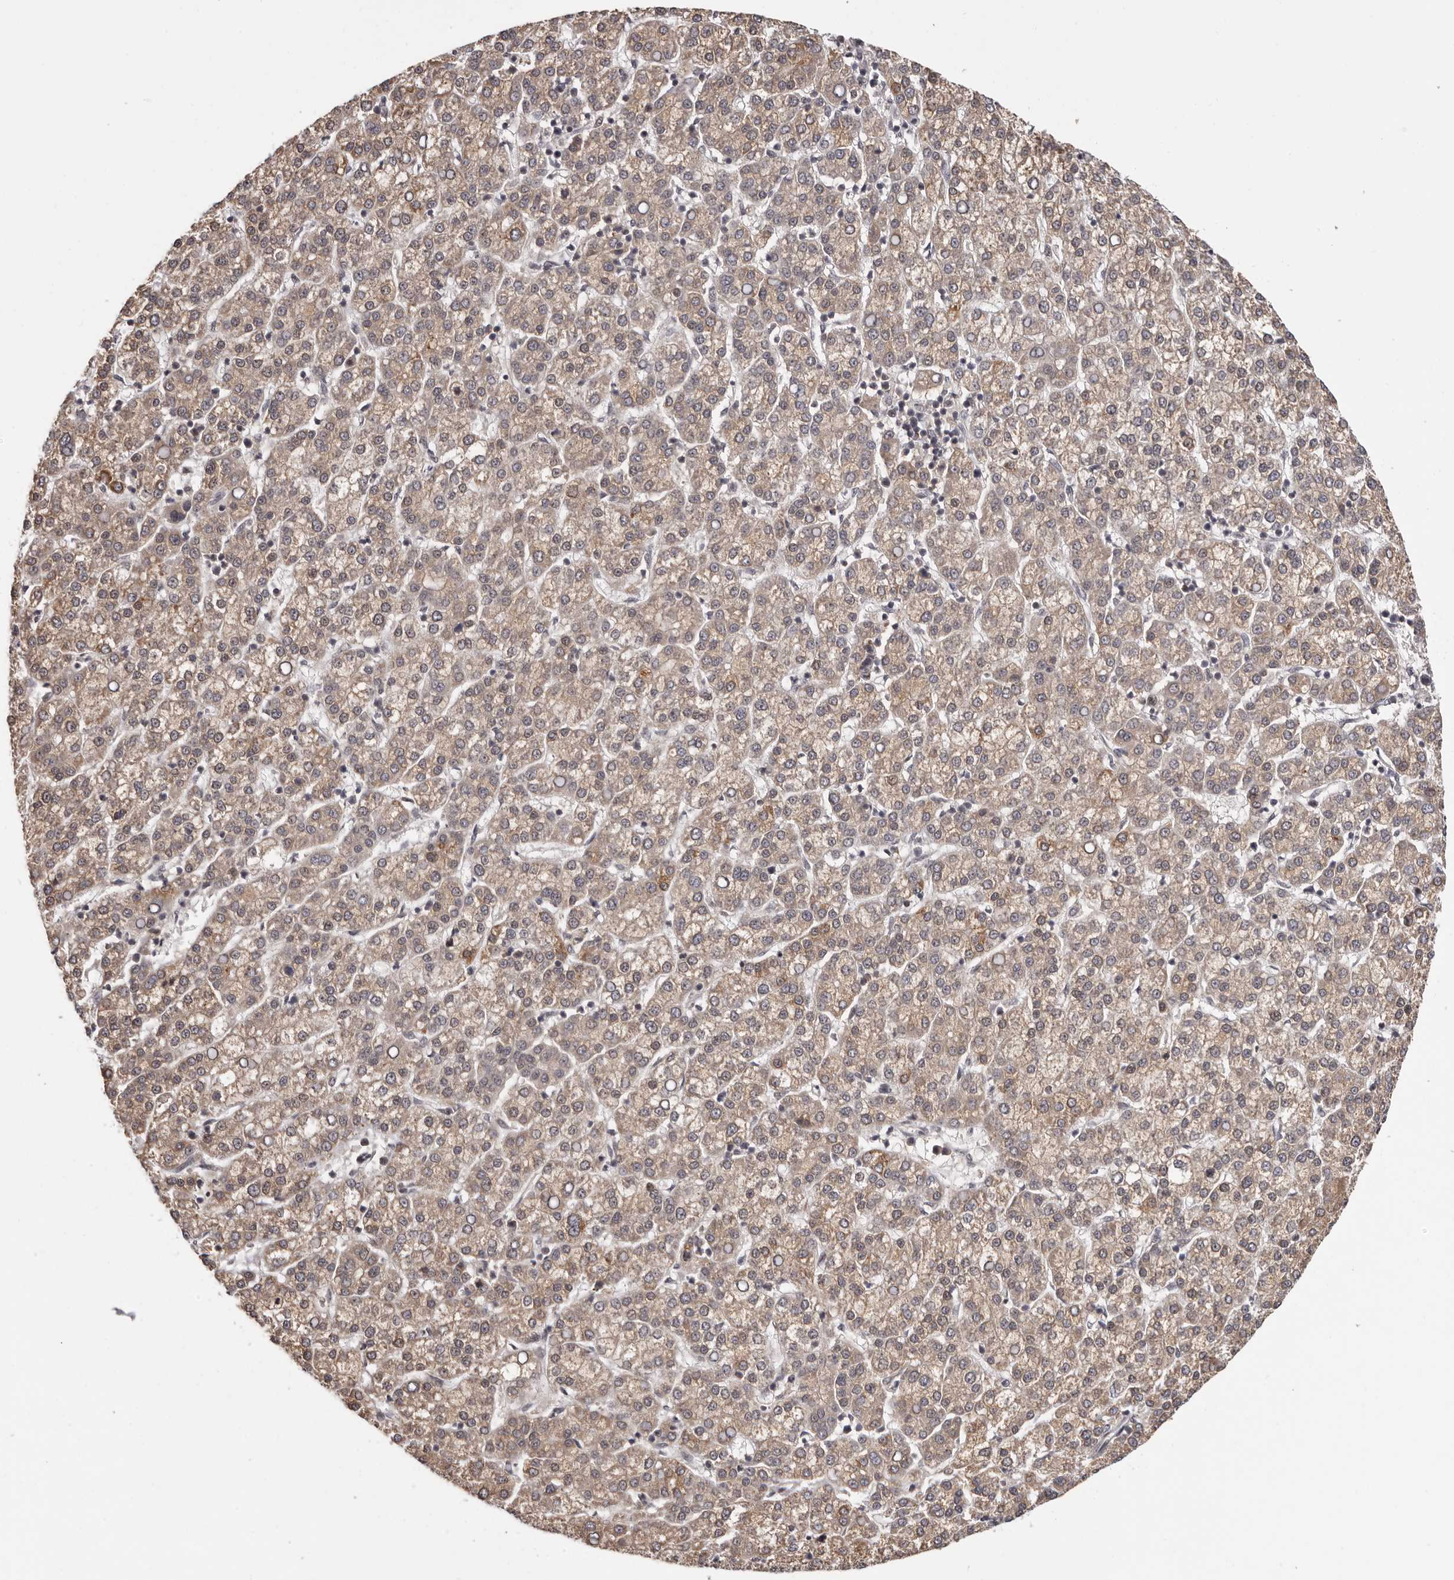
{"staining": {"intensity": "weak", "quantity": ">75%", "location": "cytoplasmic/membranous"}, "tissue": "liver cancer", "cell_type": "Tumor cells", "image_type": "cancer", "snomed": [{"axis": "morphology", "description": "Carcinoma, Hepatocellular, NOS"}, {"axis": "topography", "description": "Liver"}], "caption": "Hepatocellular carcinoma (liver) stained for a protein (brown) displays weak cytoplasmic/membranous positive positivity in approximately >75% of tumor cells.", "gene": "TBX5", "patient": {"sex": "female", "age": 58}}